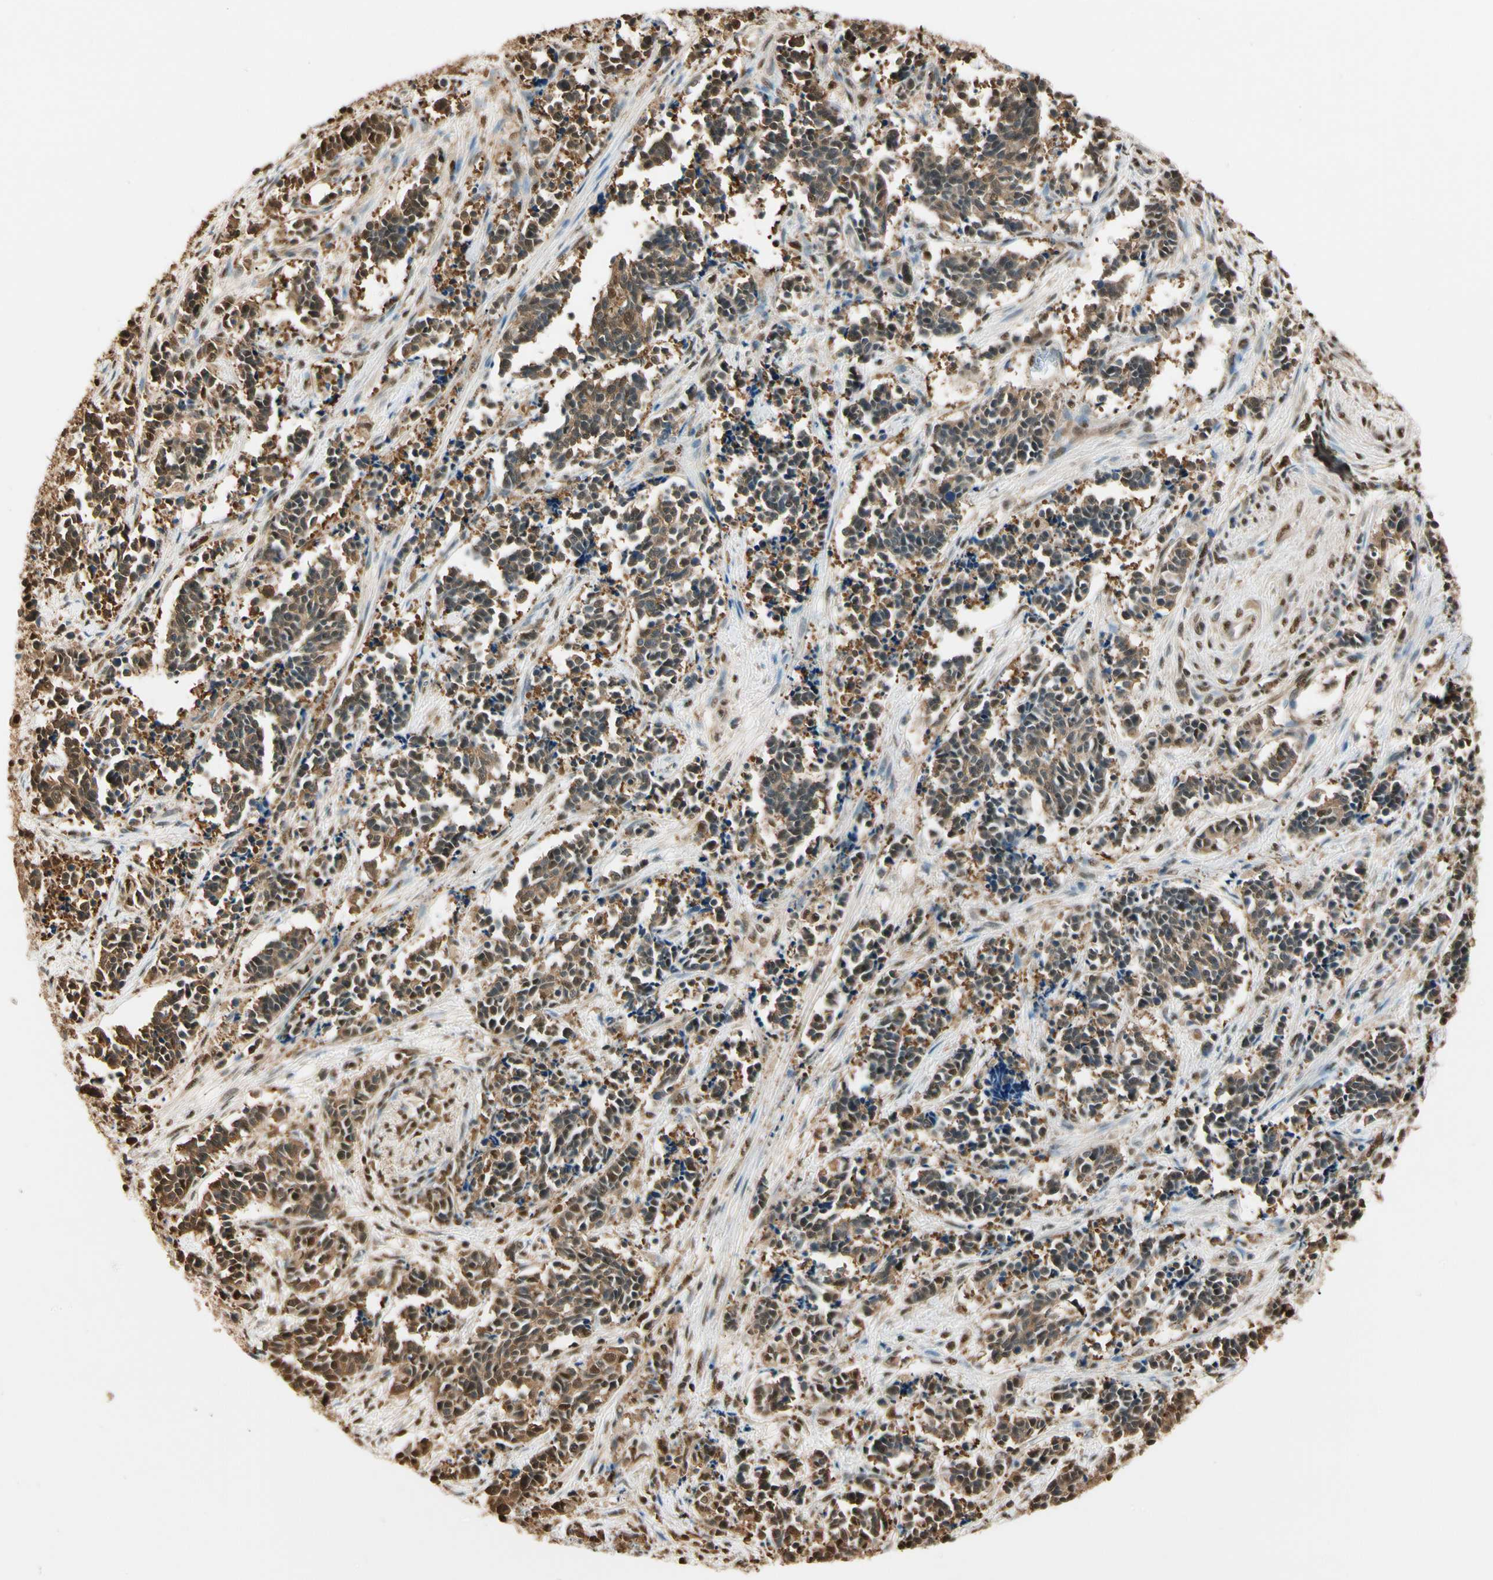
{"staining": {"intensity": "weak", "quantity": ">75%", "location": "cytoplasmic/membranous,nuclear"}, "tissue": "cervical cancer", "cell_type": "Tumor cells", "image_type": "cancer", "snomed": [{"axis": "morphology", "description": "Squamous cell carcinoma, NOS"}, {"axis": "topography", "description": "Cervix"}], "caption": "Human cervical cancer (squamous cell carcinoma) stained with a brown dye shows weak cytoplasmic/membranous and nuclear positive positivity in approximately >75% of tumor cells.", "gene": "PNCK", "patient": {"sex": "female", "age": 35}}